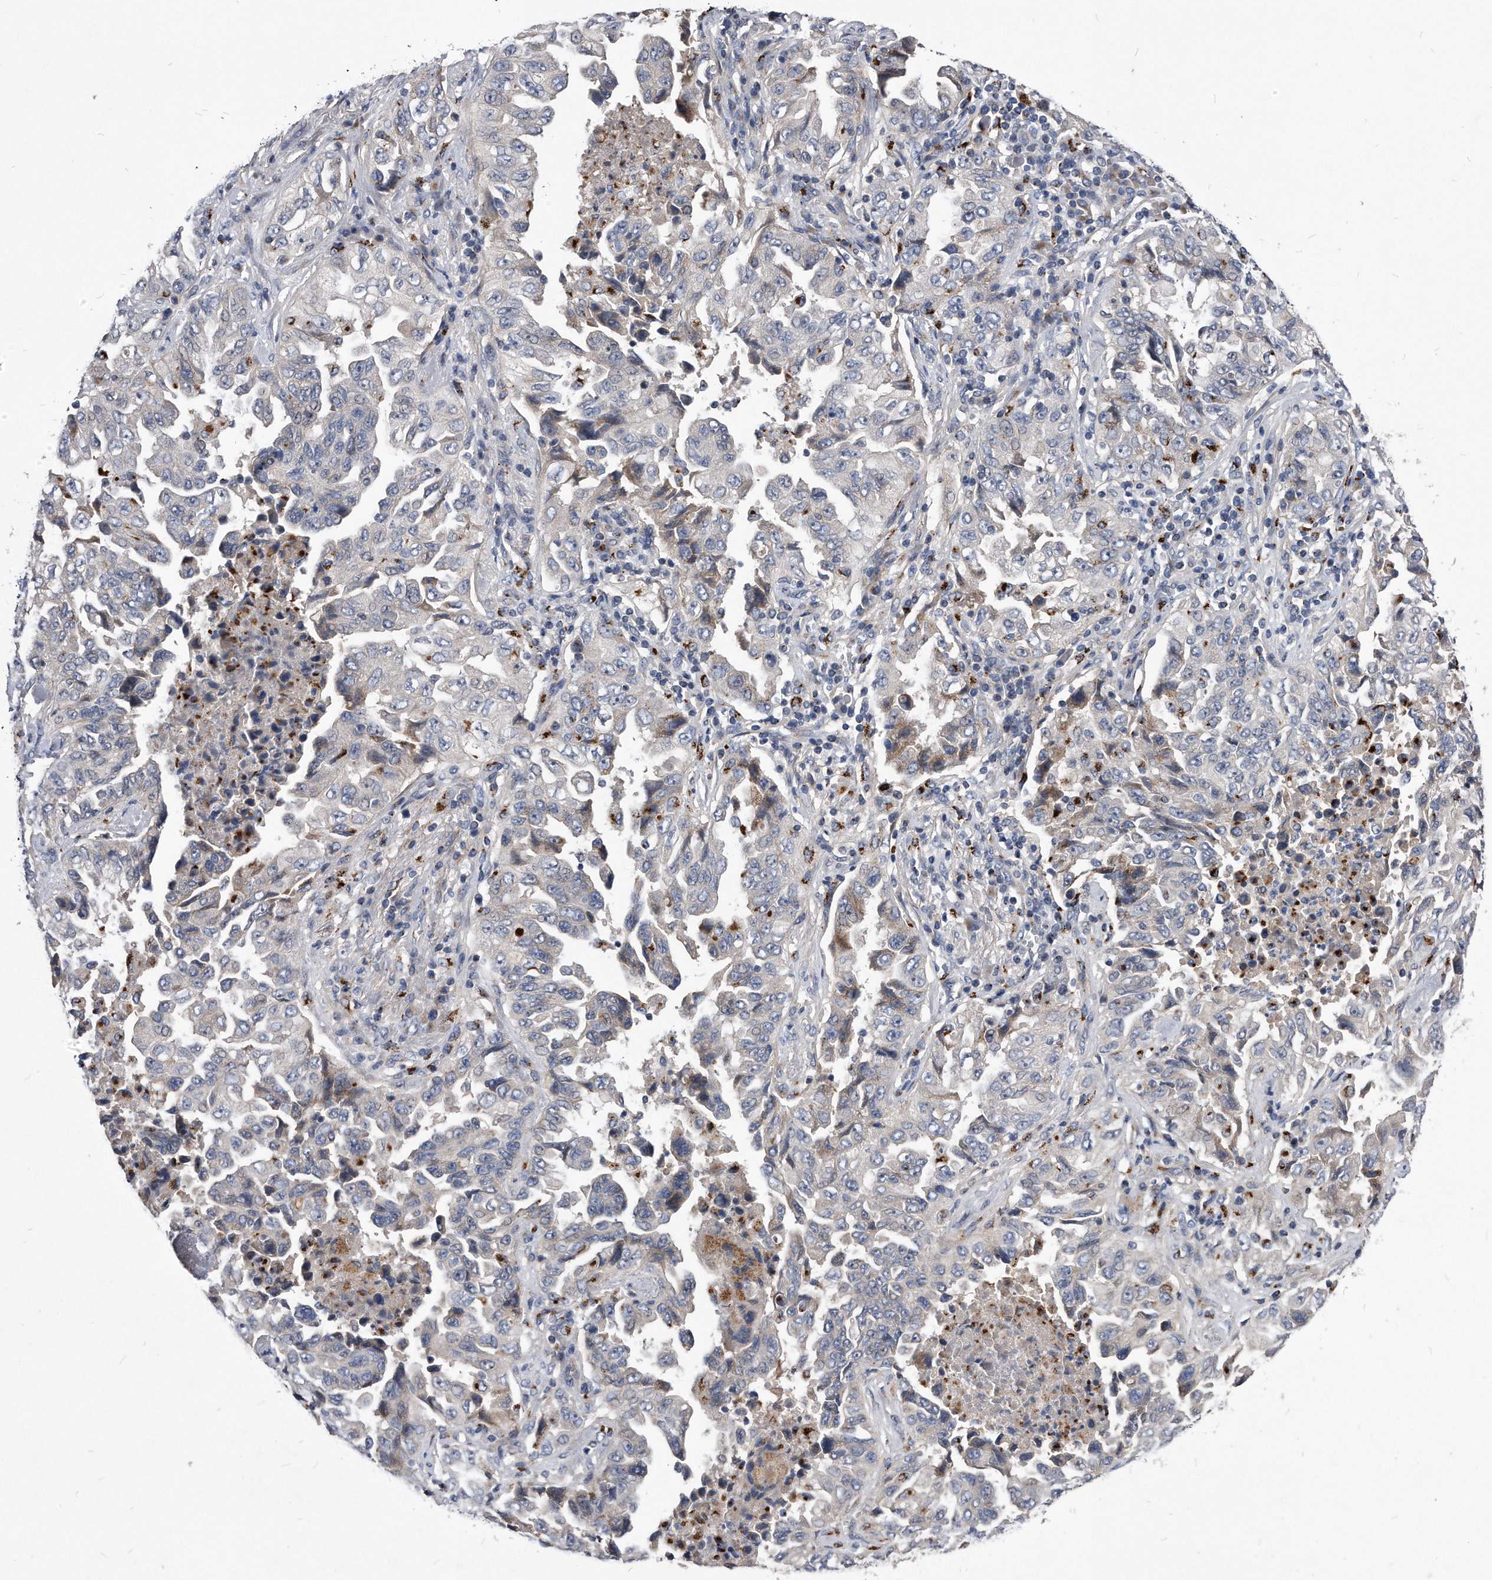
{"staining": {"intensity": "negative", "quantity": "none", "location": "none"}, "tissue": "lung cancer", "cell_type": "Tumor cells", "image_type": "cancer", "snomed": [{"axis": "morphology", "description": "Adenocarcinoma, NOS"}, {"axis": "topography", "description": "Lung"}], "caption": "Lung cancer stained for a protein using immunohistochemistry reveals no positivity tumor cells.", "gene": "MGAT4A", "patient": {"sex": "female", "age": 51}}